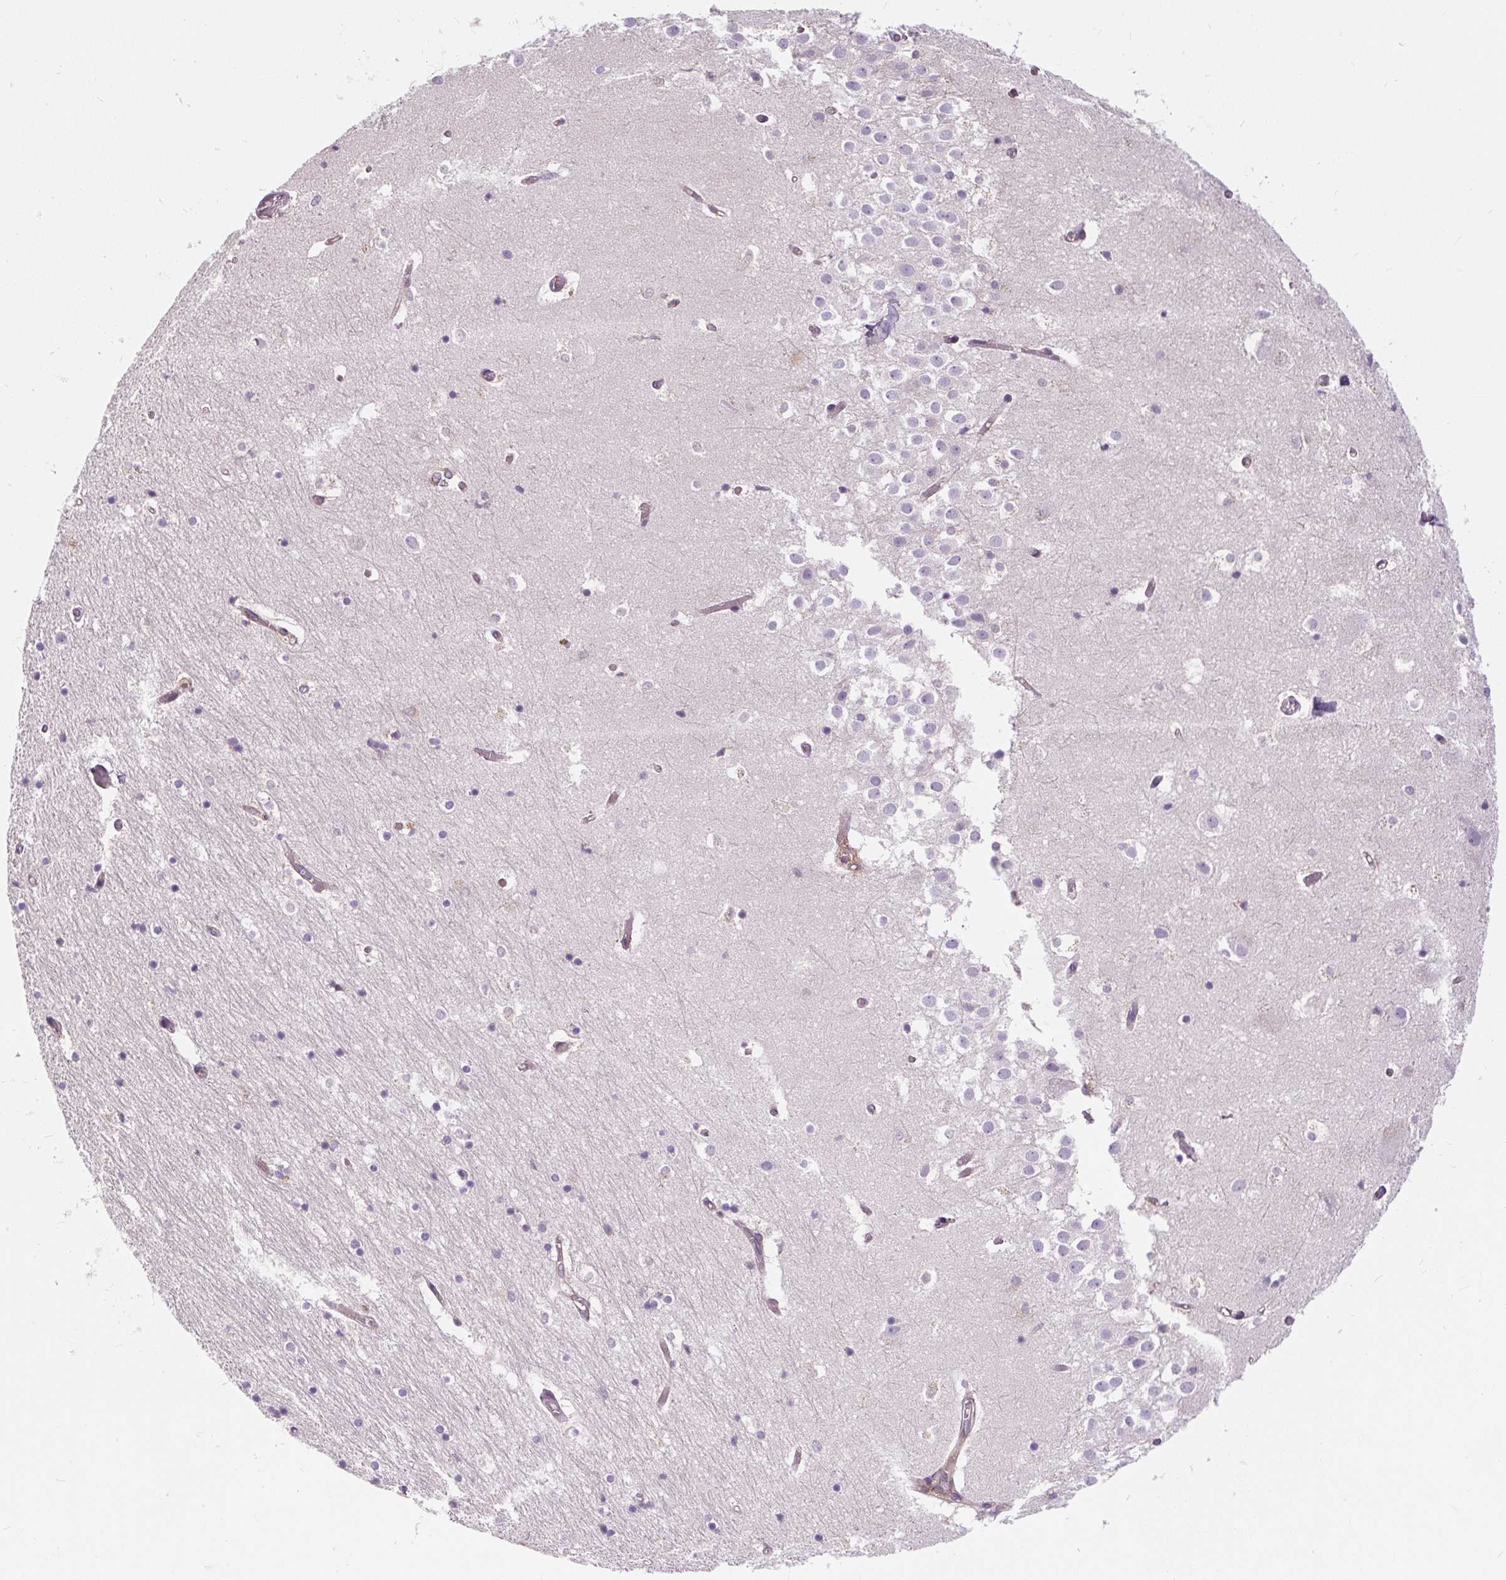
{"staining": {"intensity": "negative", "quantity": "none", "location": "none"}, "tissue": "hippocampus", "cell_type": "Glial cells", "image_type": "normal", "snomed": [{"axis": "morphology", "description": "Normal tissue, NOS"}, {"axis": "topography", "description": "Hippocampus"}], "caption": "Immunohistochemical staining of benign human hippocampus displays no significant staining in glial cells. (DAB (3,3'-diaminobenzidine) immunohistochemistry (IHC) with hematoxylin counter stain).", "gene": "CYP20A1", "patient": {"sex": "female", "age": 52}}